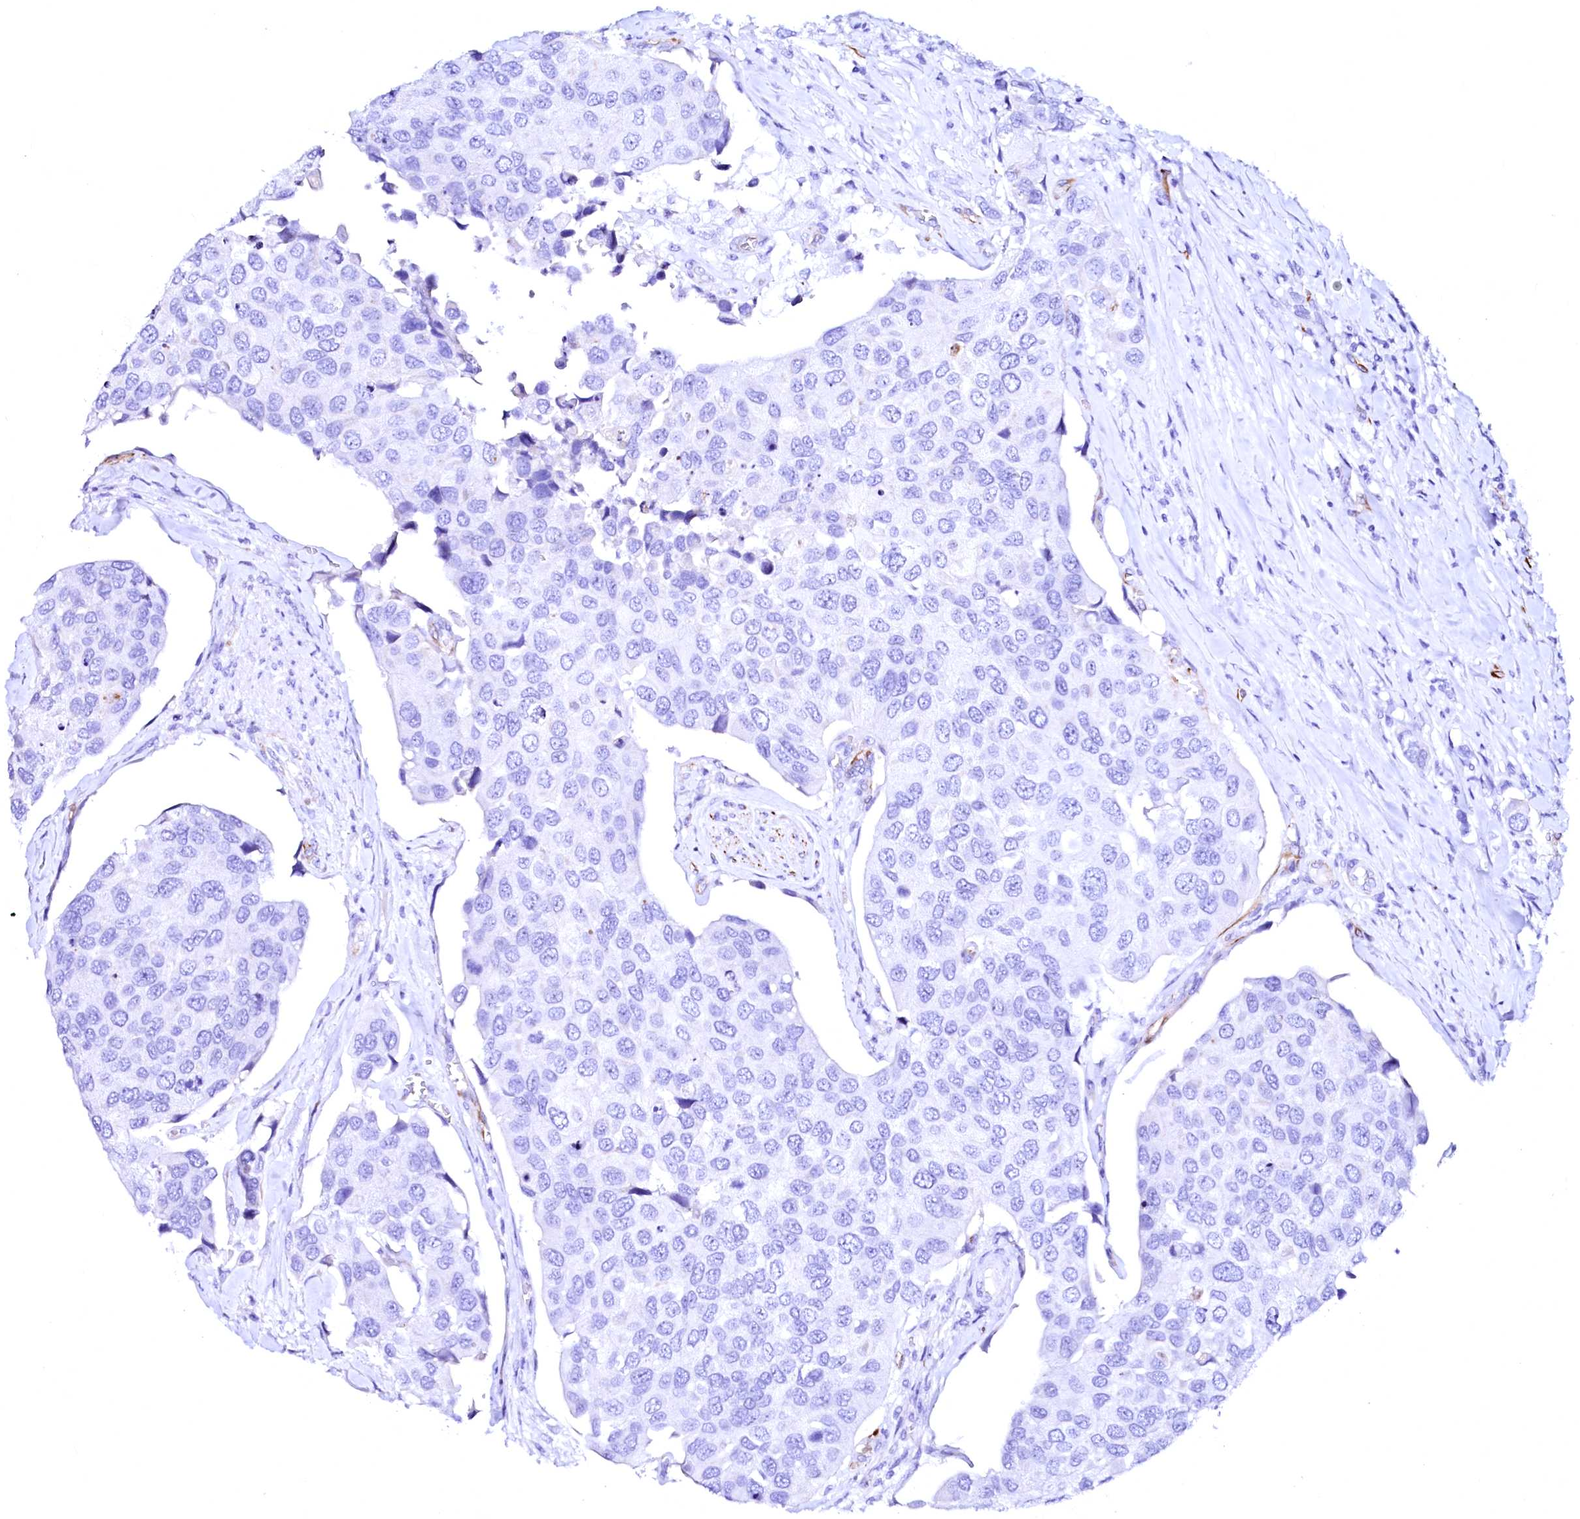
{"staining": {"intensity": "negative", "quantity": "none", "location": "none"}, "tissue": "urothelial cancer", "cell_type": "Tumor cells", "image_type": "cancer", "snomed": [{"axis": "morphology", "description": "Urothelial carcinoma, High grade"}, {"axis": "topography", "description": "Urinary bladder"}], "caption": "Immunohistochemical staining of human urothelial carcinoma (high-grade) reveals no significant positivity in tumor cells.", "gene": "SFR1", "patient": {"sex": "male", "age": 74}}